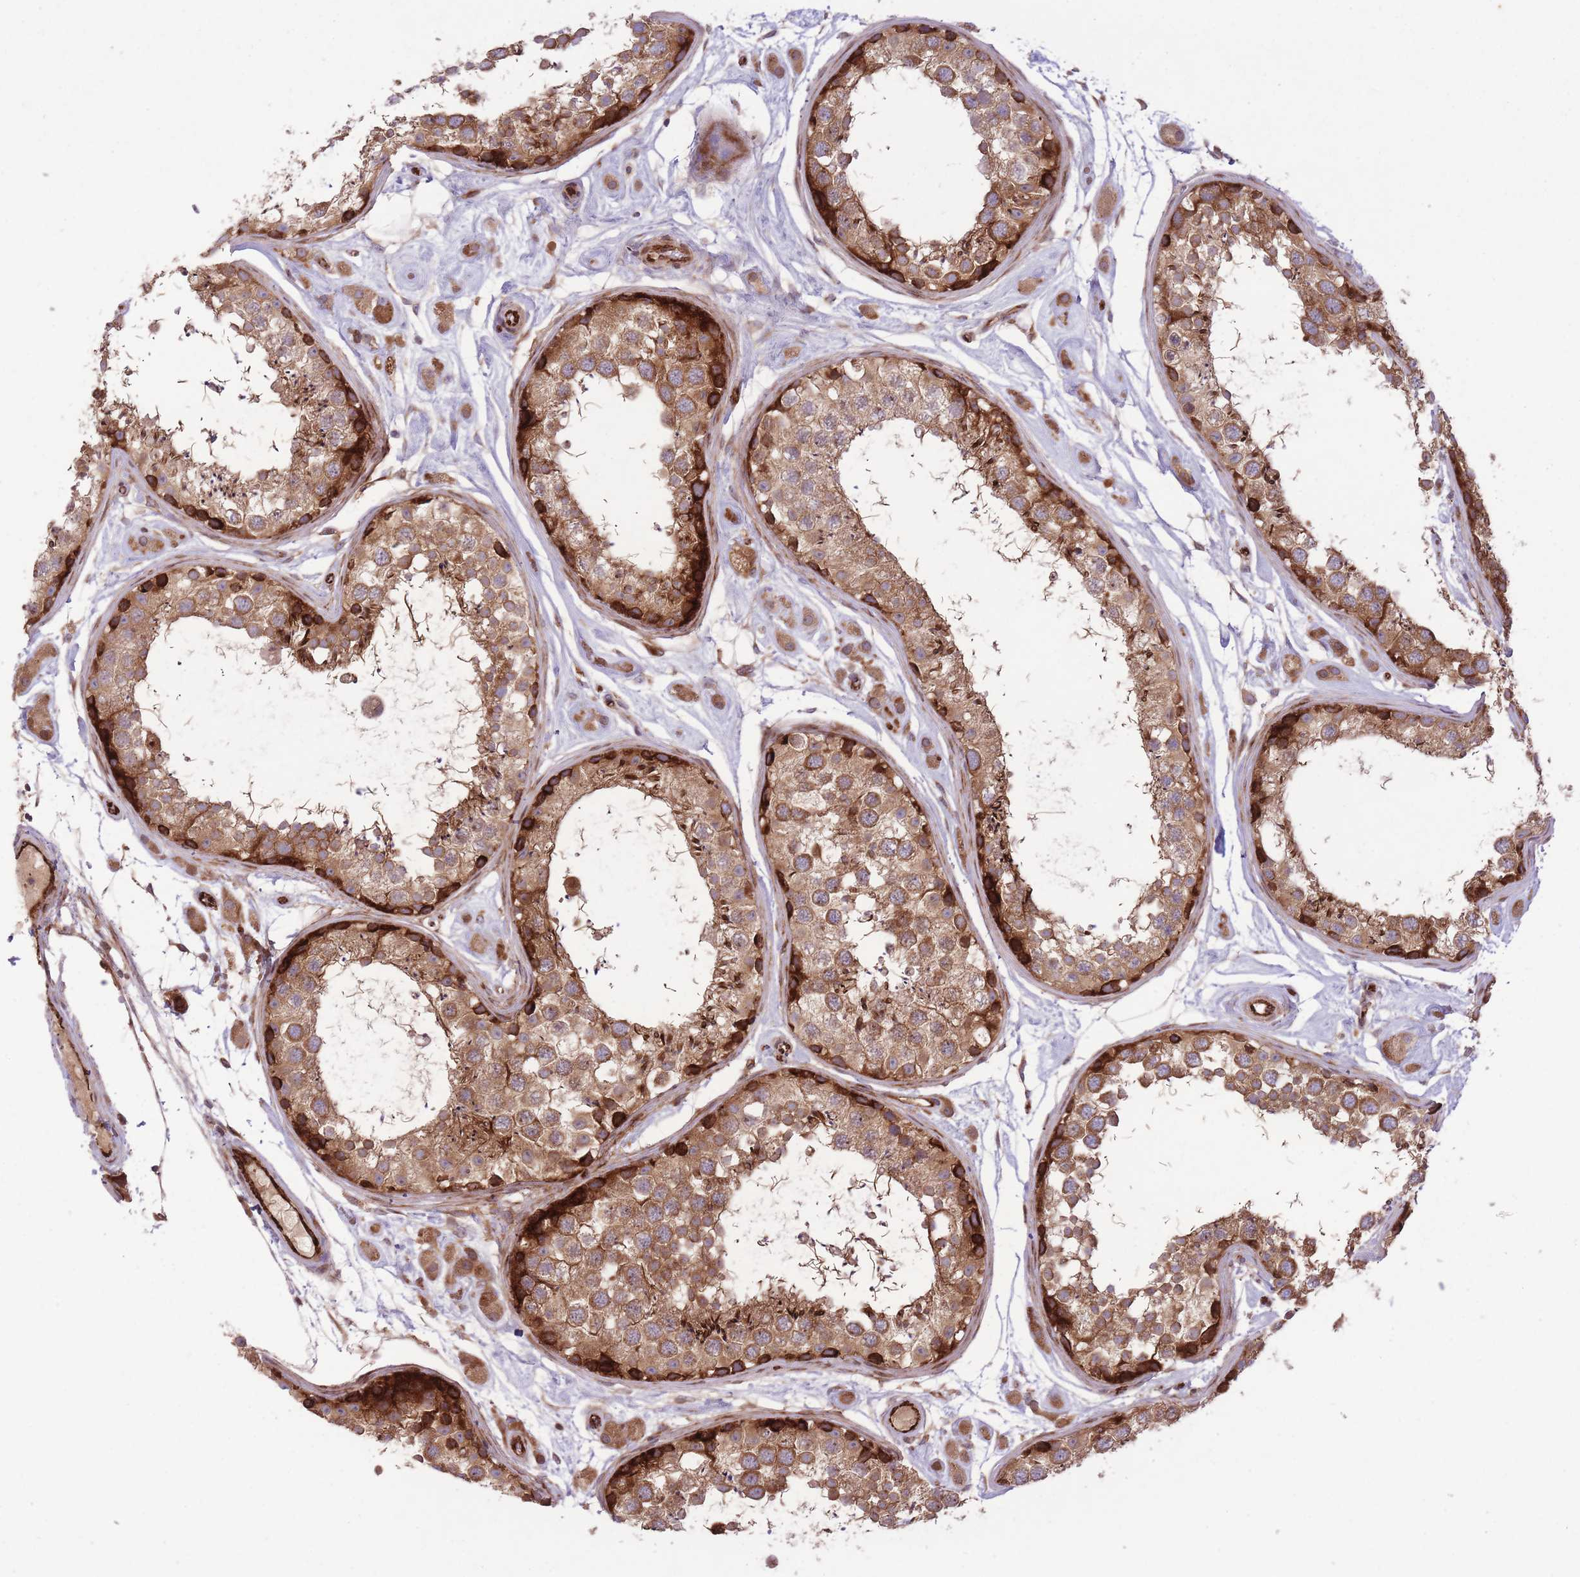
{"staining": {"intensity": "strong", "quantity": ">75%", "location": "cytoplasmic/membranous"}, "tissue": "testis", "cell_type": "Cells in seminiferous ducts", "image_type": "normal", "snomed": [{"axis": "morphology", "description": "Normal tissue, NOS"}, {"axis": "topography", "description": "Testis"}], "caption": "Immunohistochemical staining of normal human testis demonstrates strong cytoplasmic/membranous protein staining in approximately >75% of cells in seminiferous ducts. (DAB IHC, brown staining for protein, blue staining for nuclei).", "gene": "CISH", "patient": {"sex": "male", "age": 25}}